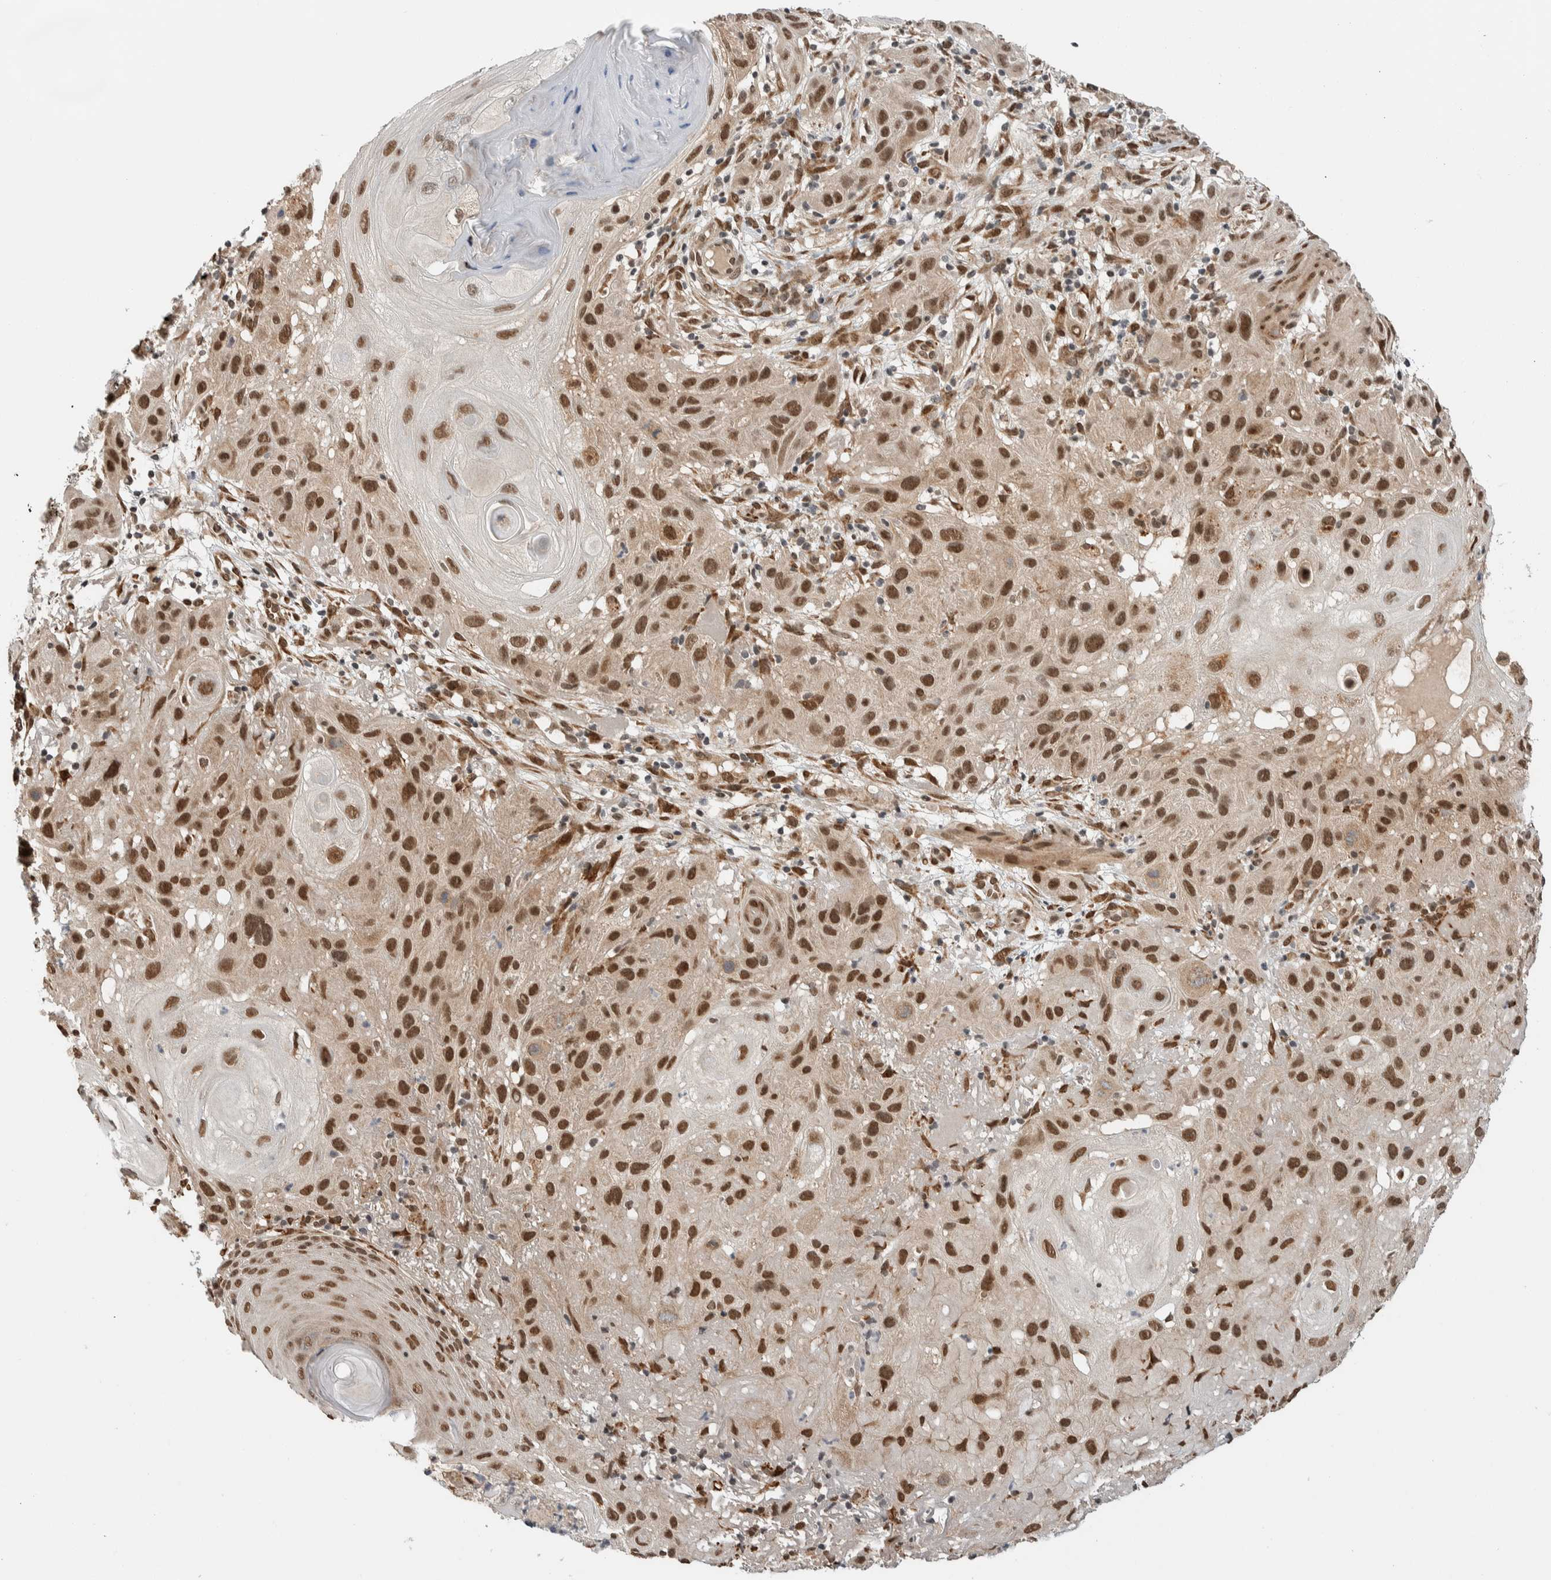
{"staining": {"intensity": "strong", "quantity": ">75%", "location": "nuclear"}, "tissue": "skin cancer", "cell_type": "Tumor cells", "image_type": "cancer", "snomed": [{"axis": "morphology", "description": "Squamous cell carcinoma, NOS"}, {"axis": "topography", "description": "Skin"}], "caption": "Human skin cancer (squamous cell carcinoma) stained with a protein marker demonstrates strong staining in tumor cells.", "gene": "TNRC18", "patient": {"sex": "female", "age": 96}}